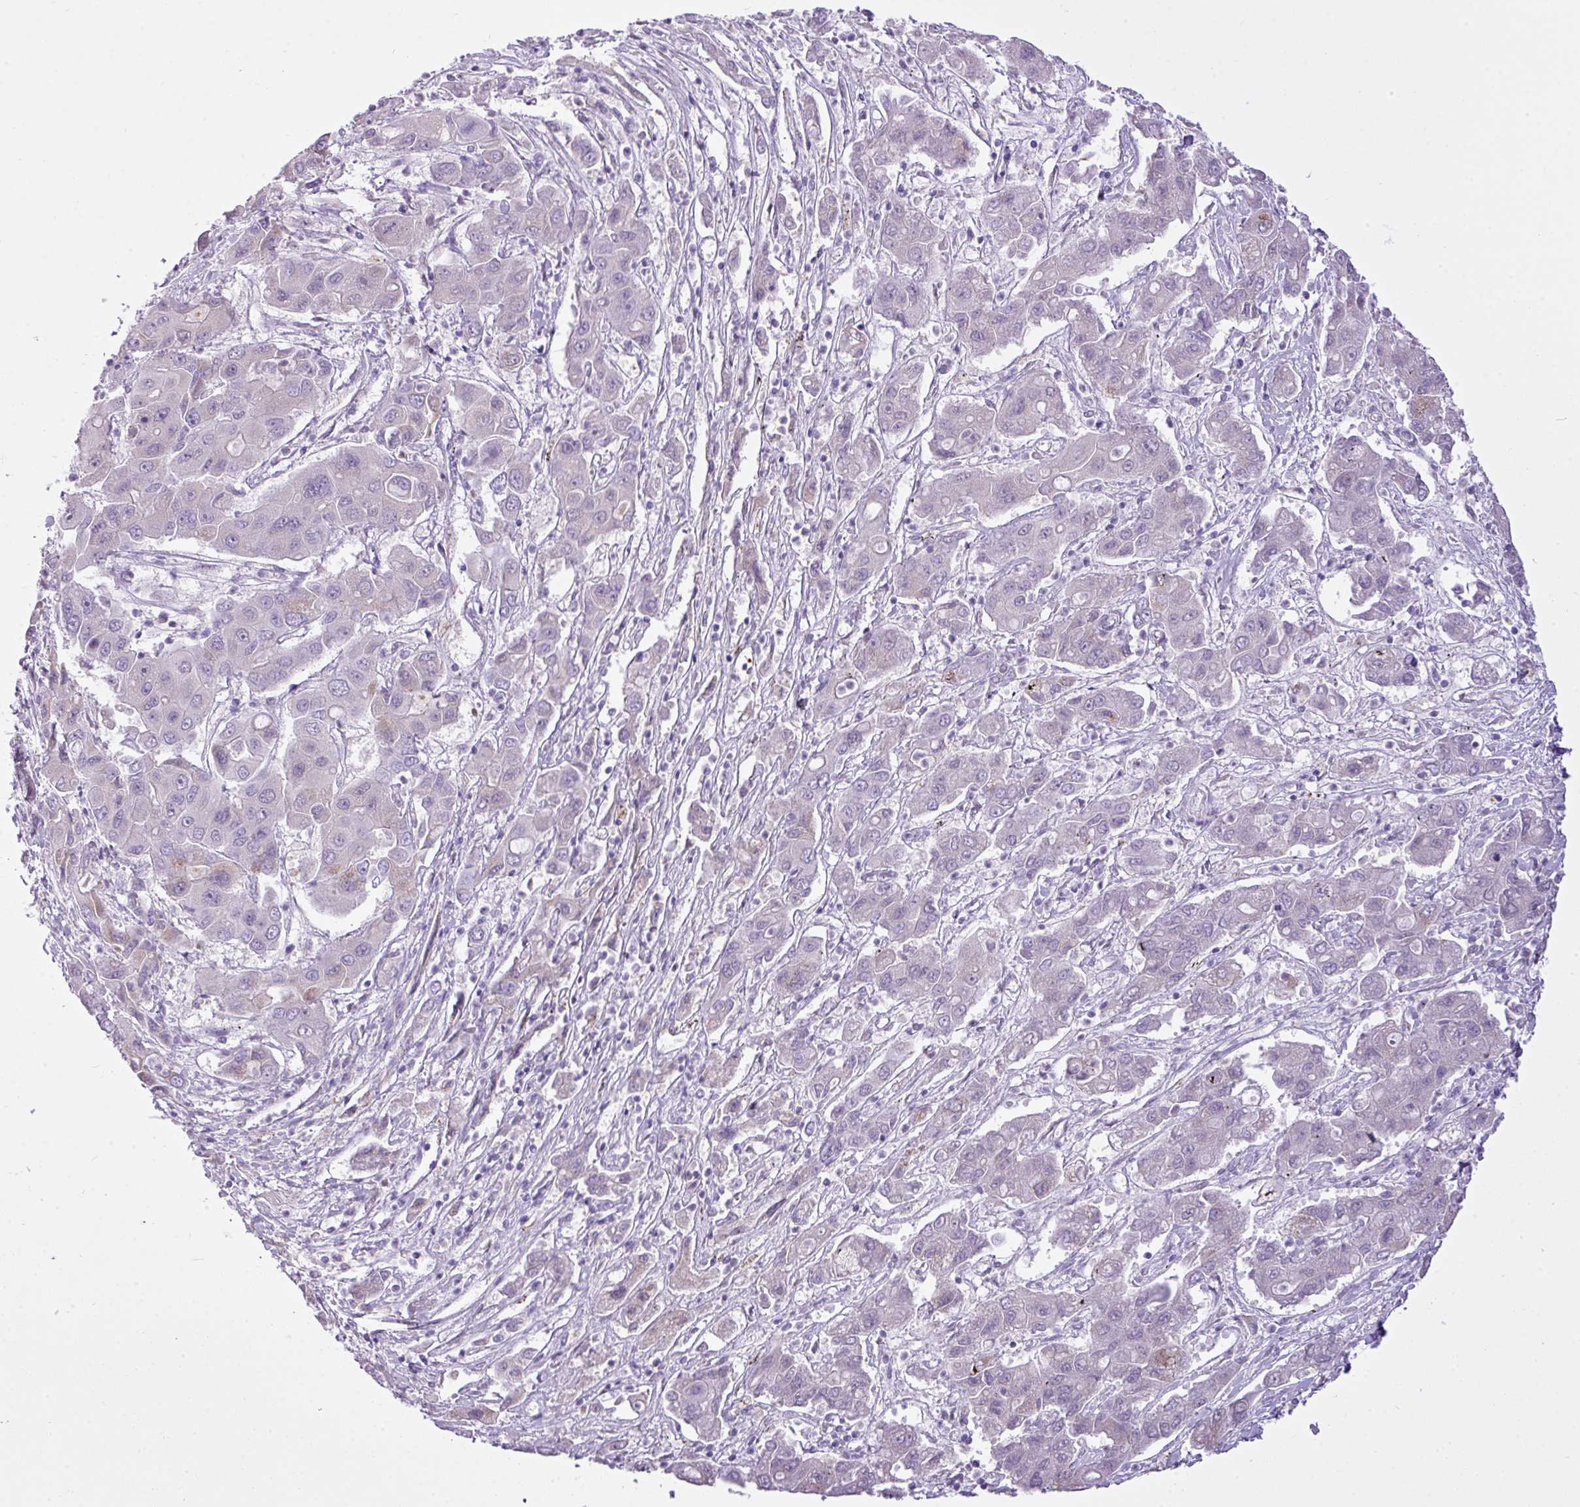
{"staining": {"intensity": "moderate", "quantity": "<25%", "location": "cytoplasmic/membranous"}, "tissue": "liver cancer", "cell_type": "Tumor cells", "image_type": "cancer", "snomed": [{"axis": "morphology", "description": "Cholangiocarcinoma"}, {"axis": "topography", "description": "Liver"}], "caption": "Protein staining of cholangiocarcinoma (liver) tissue displays moderate cytoplasmic/membranous positivity in about <25% of tumor cells.", "gene": "FAM43A", "patient": {"sex": "male", "age": 67}}